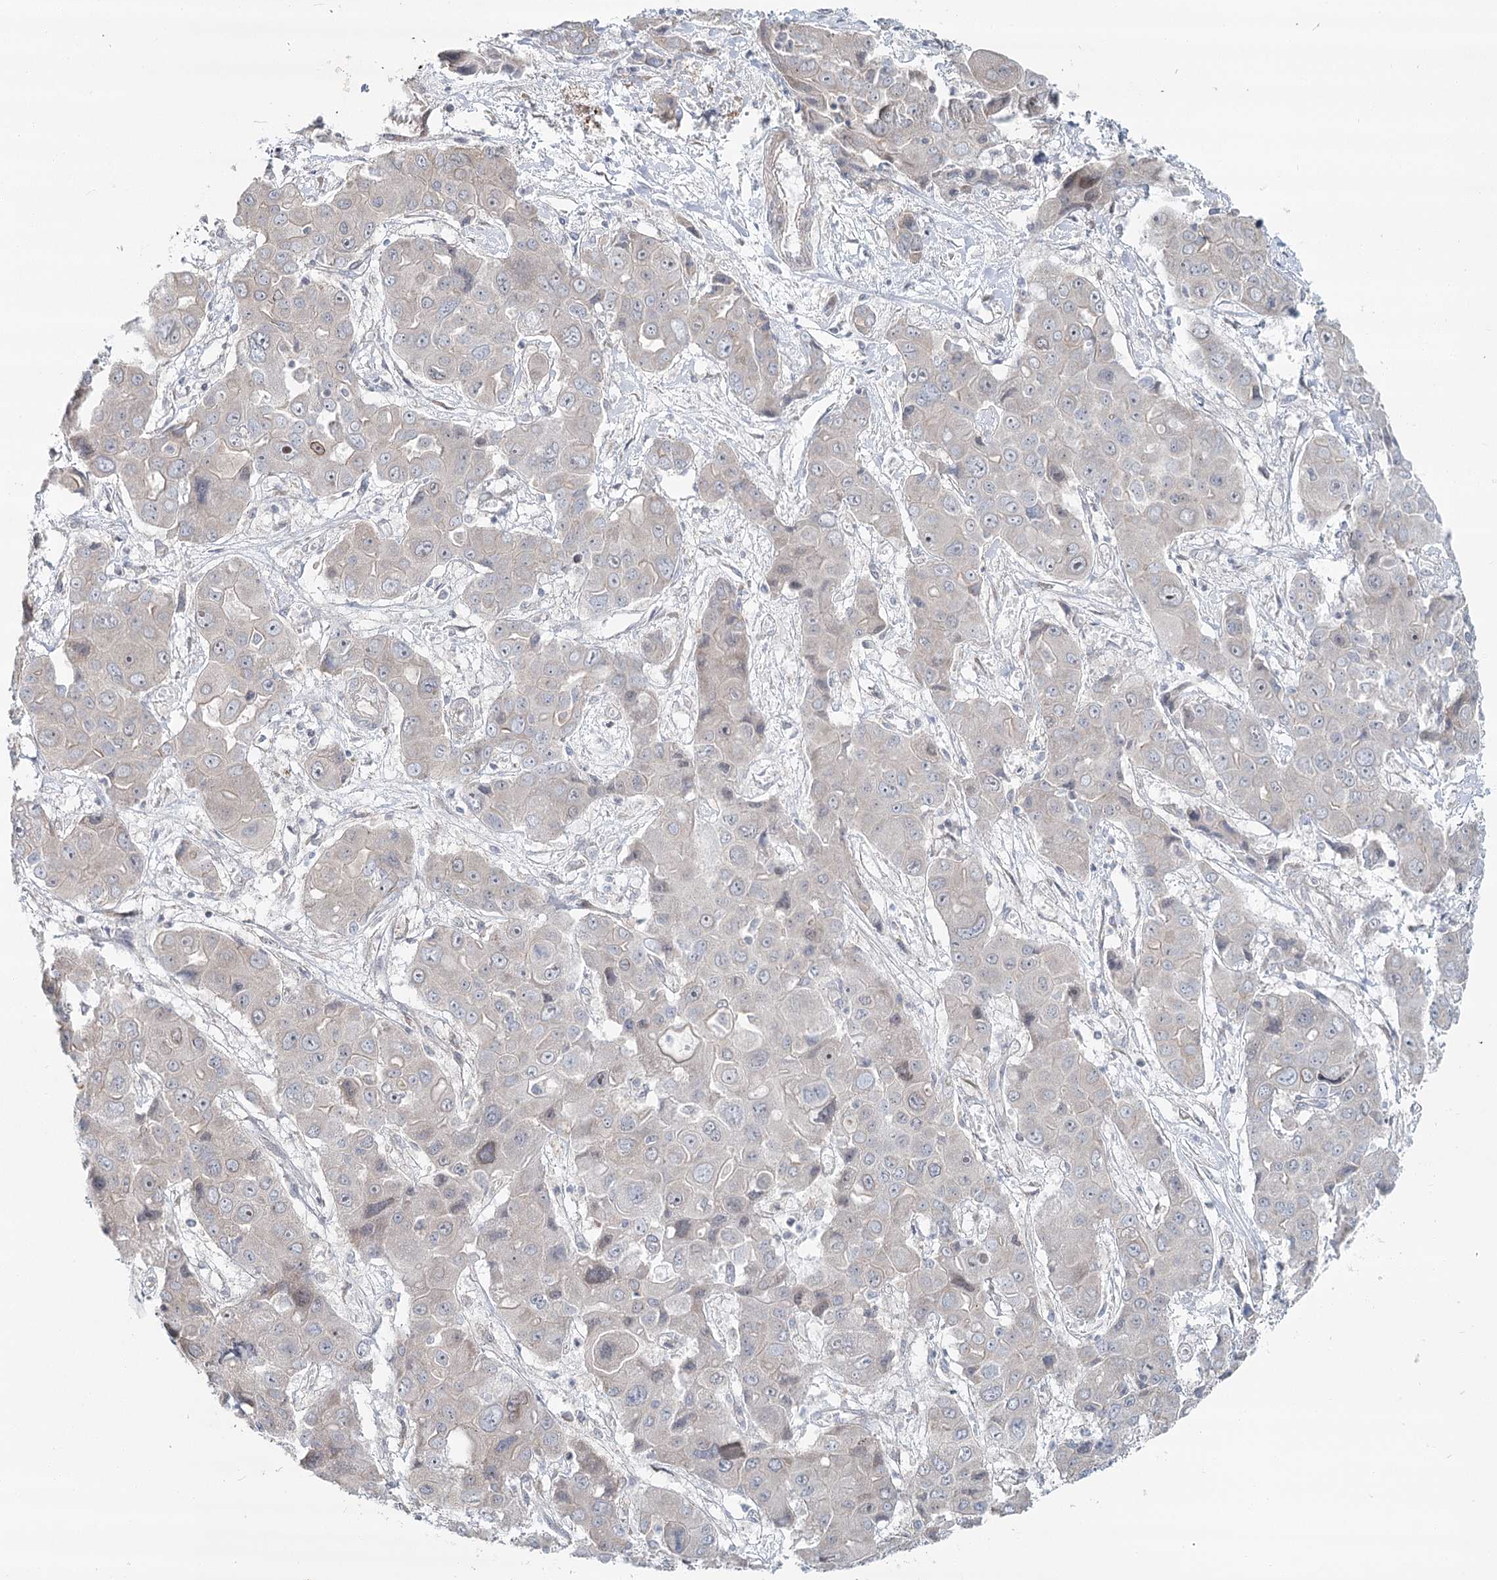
{"staining": {"intensity": "negative", "quantity": "none", "location": "none"}, "tissue": "liver cancer", "cell_type": "Tumor cells", "image_type": "cancer", "snomed": [{"axis": "morphology", "description": "Cholangiocarcinoma"}, {"axis": "topography", "description": "Liver"}], "caption": "Image shows no protein expression in tumor cells of liver cholangiocarcinoma tissue.", "gene": "SPINK13", "patient": {"sex": "male", "age": 67}}